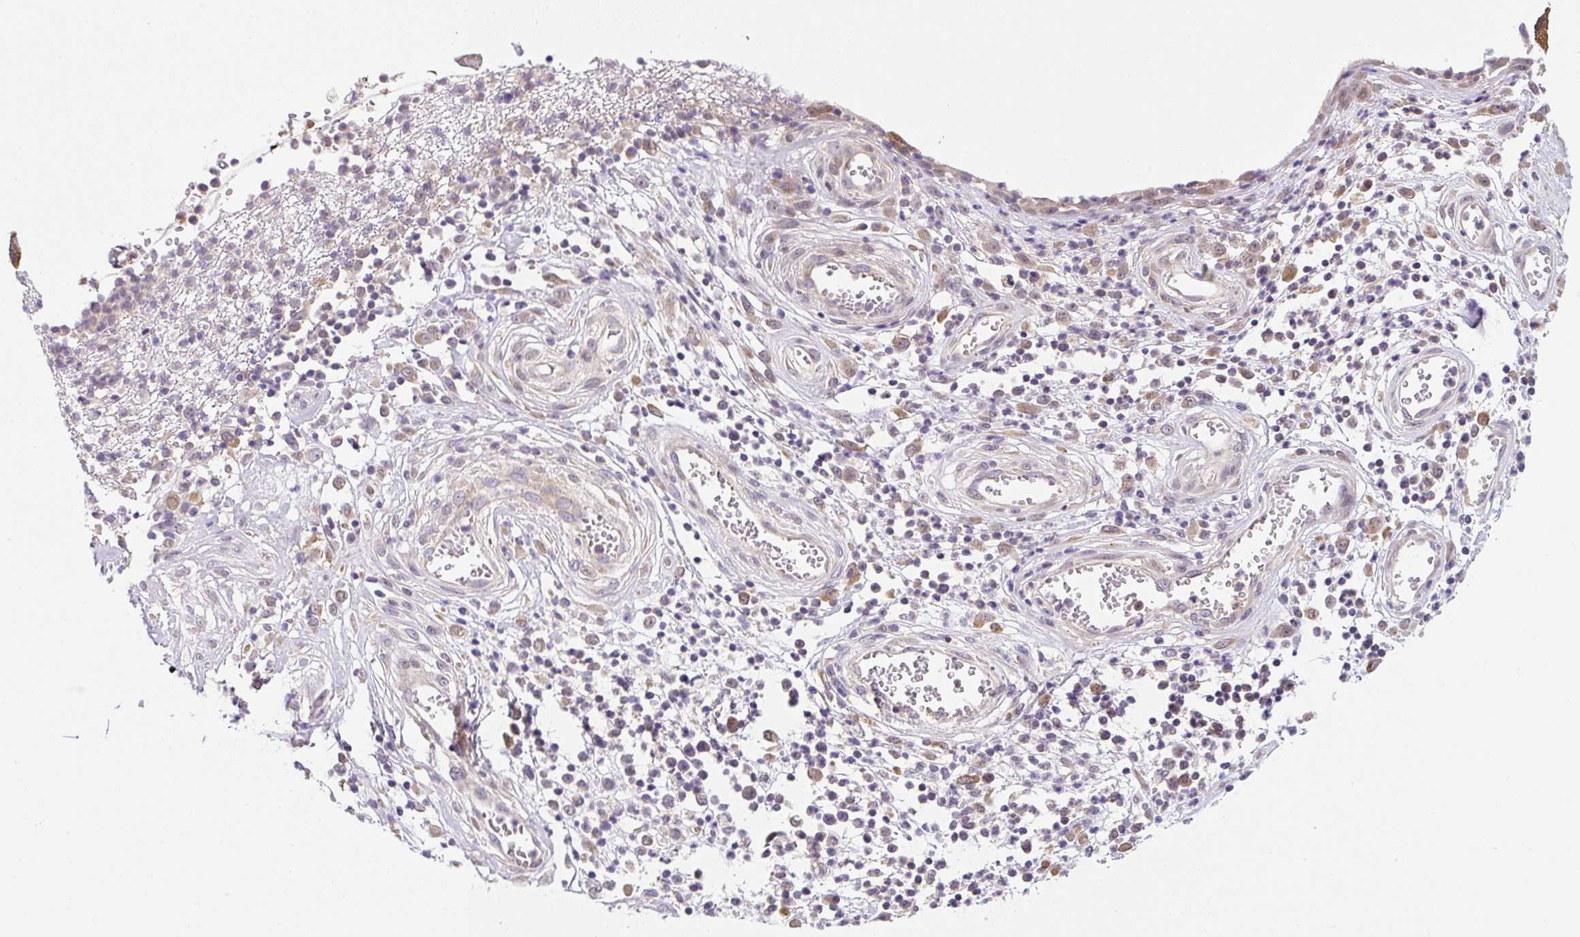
{"staining": {"intensity": "moderate", "quantity": ">75%", "location": "cytoplasmic/membranous"}, "tissue": "stomach cancer", "cell_type": "Tumor cells", "image_type": "cancer", "snomed": [{"axis": "morphology", "description": "Adenocarcinoma, NOS"}, {"axis": "topography", "description": "Stomach"}], "caption": "Human stomach cancer stained with a protein marker demonstrates moderate staining in tumor cells.", "gene": "PLA2G4A", "patient": {"sex": "male", "age": 59}}